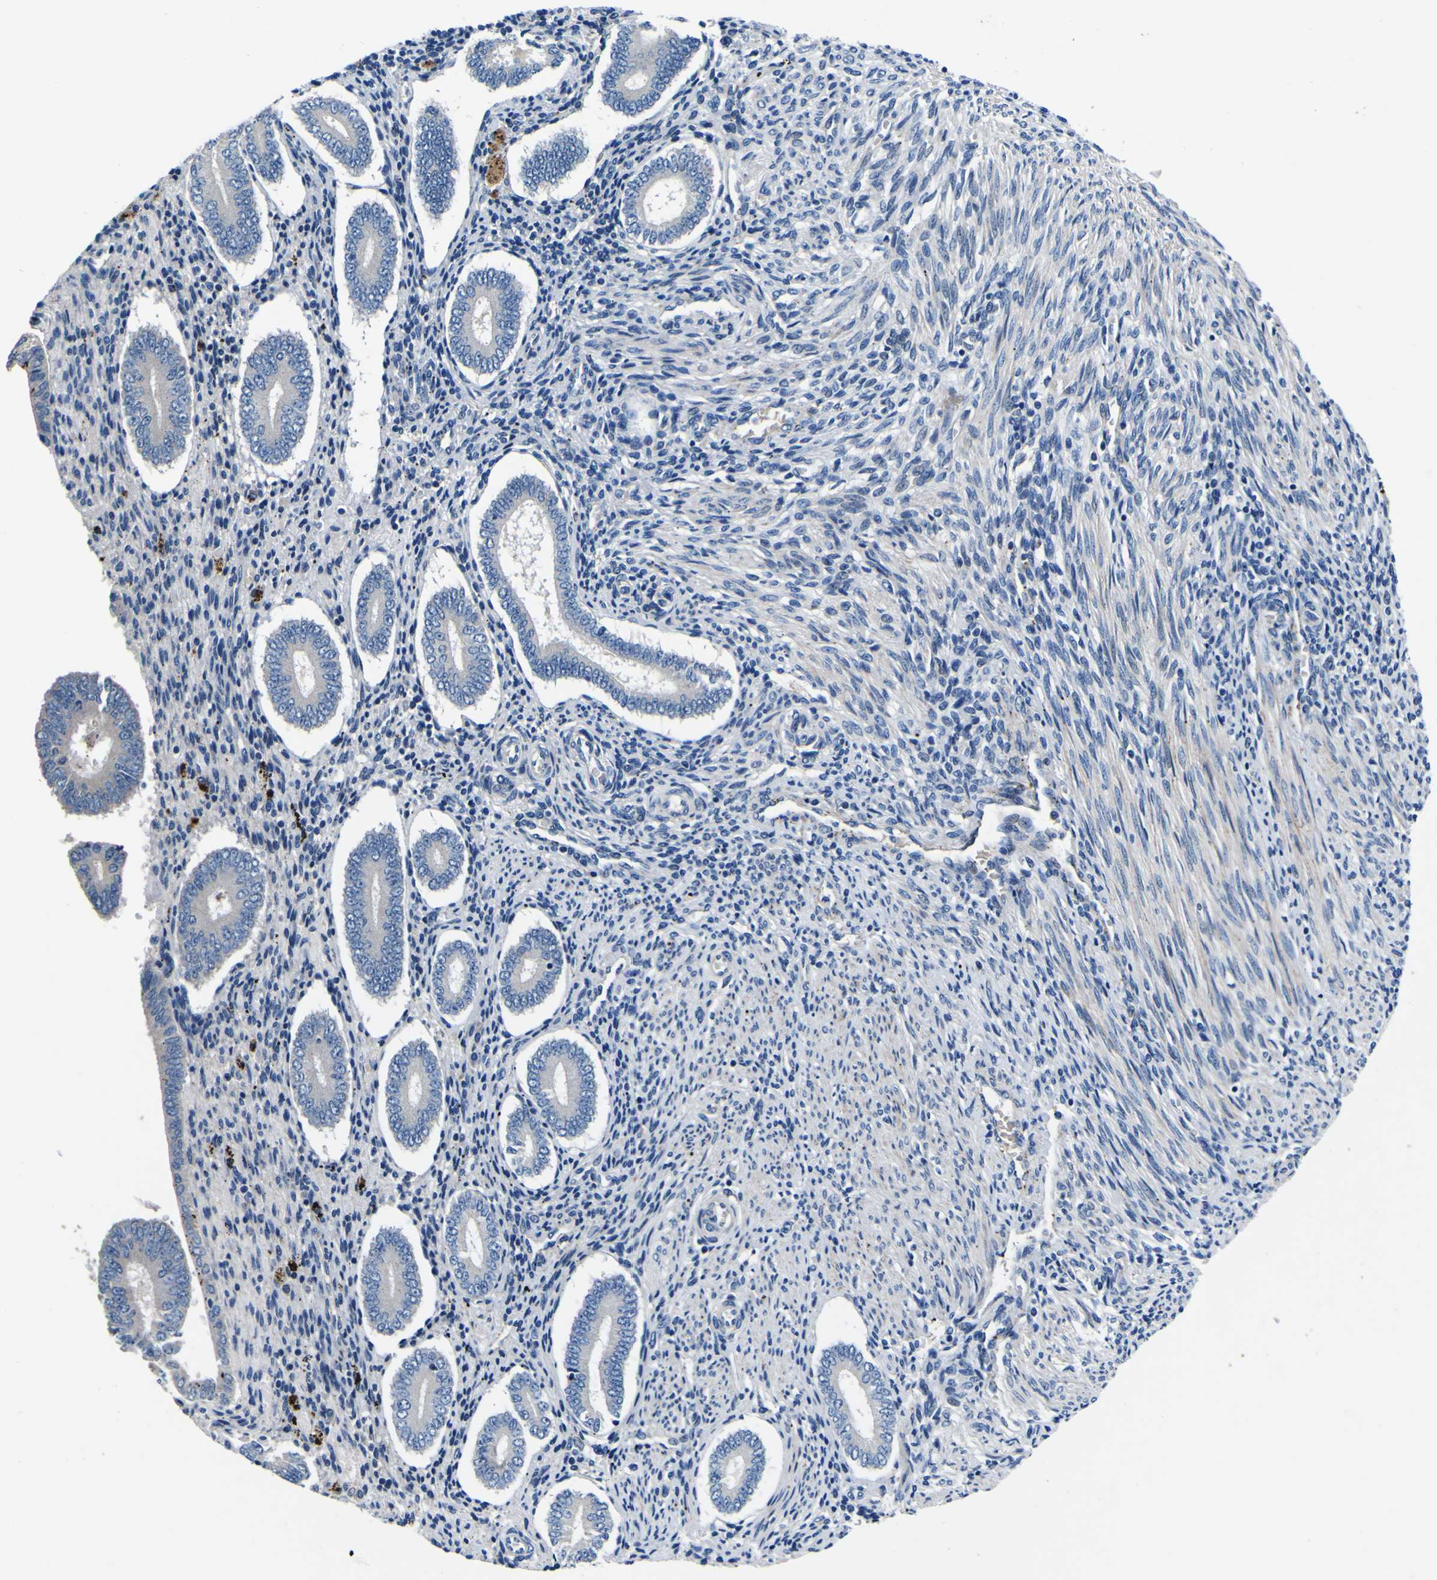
{"staining": {"intensity": "negative", "quantity": "none", "location": "none"}, "tissue": "endometrium", "cell_type": "Cells in endometrial stroma", "image_type": "normal", "snomed": [{"axis": "morphology", "description": "Normal tissue, NOS"}, {"axis": "topography", "description": "Endometrium"}], "caption": "A high-resolution image shows IHC staining of benign endometrium, which exhibits no significant staining in cells in endometrial stroma.", "gene": "AGAP3", "patient": {"sex": "female", "age": 42}}